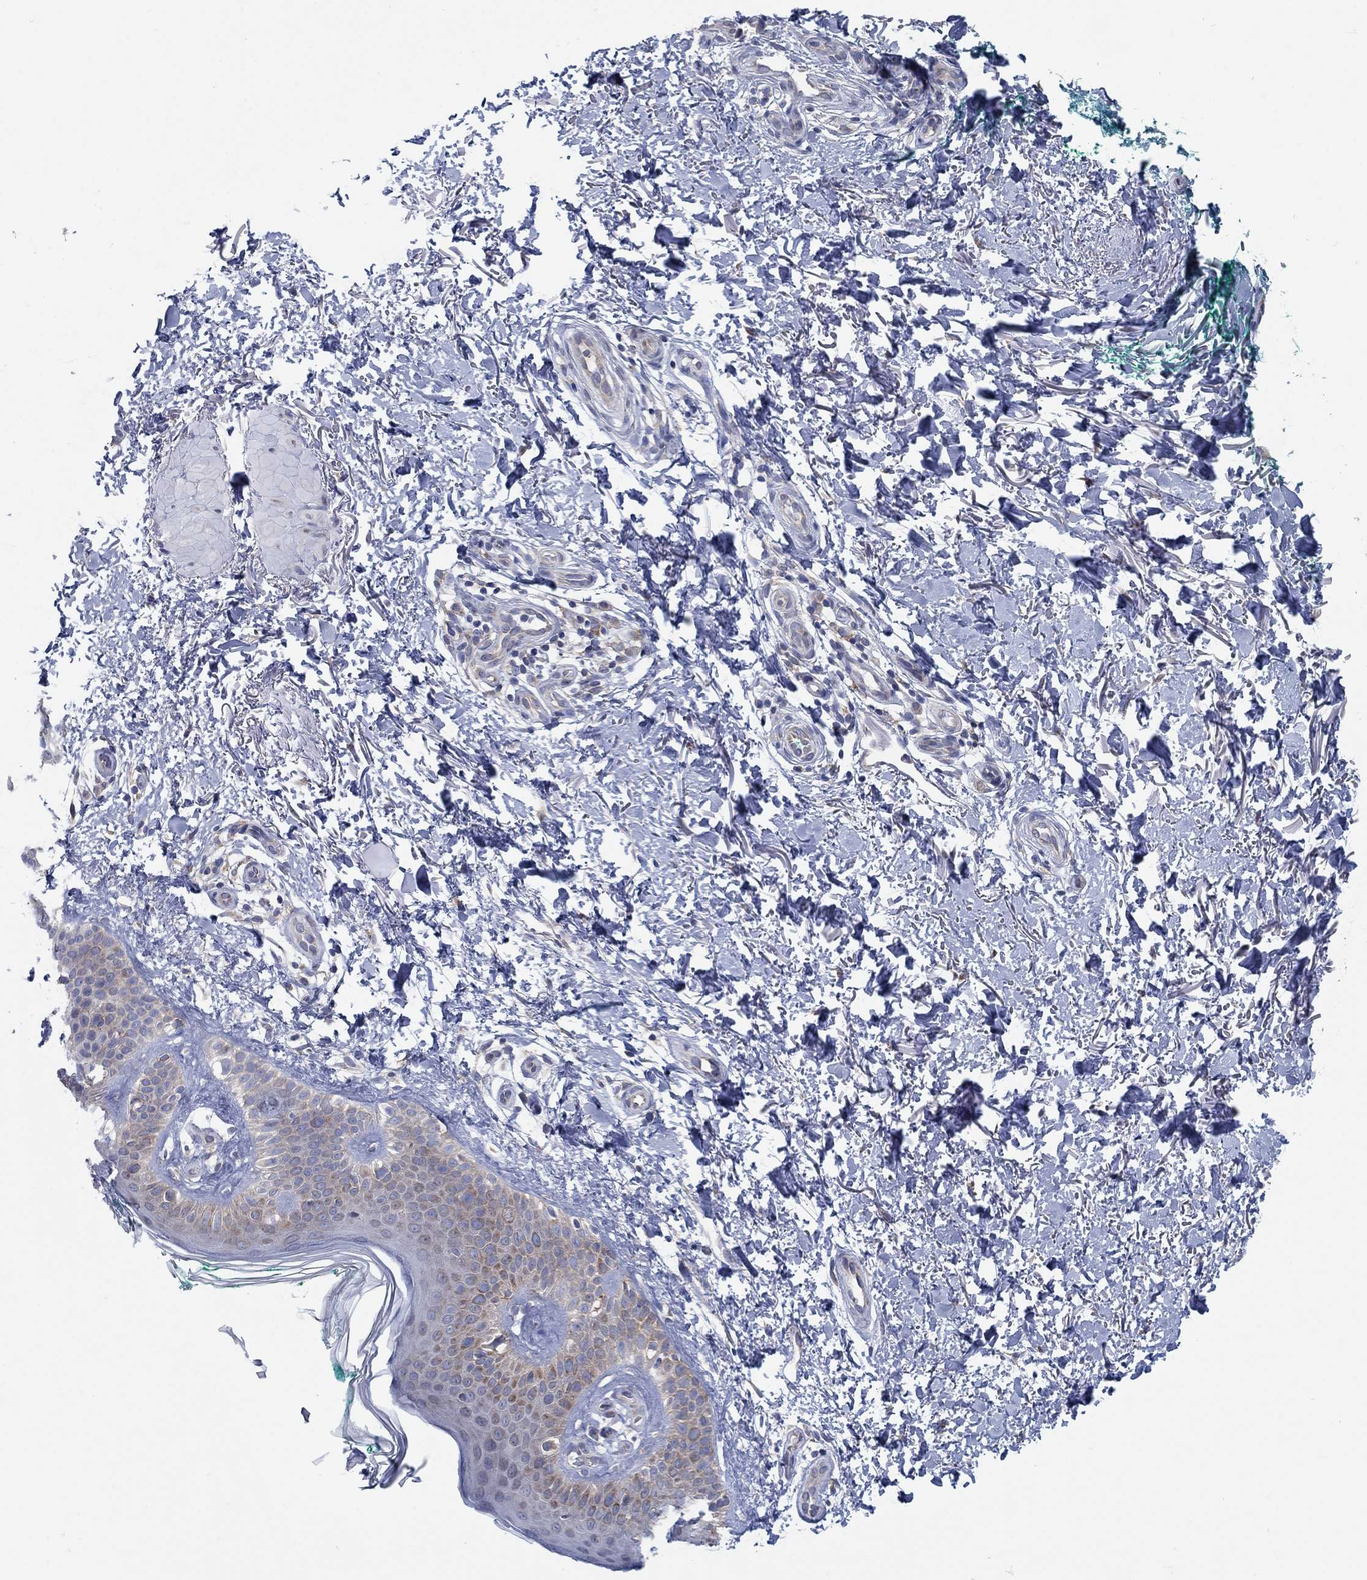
{"staining": {"intensity": "negative", "quantity": "none", "location": "none"}, "tissue": "skin", "cell_type": "Fibroblasts", "image_type": "normal", "snomed": [{"axis": "morphology", "description": "Normal tissue, NOS"}, {"axis": "morphology", "description": "Inflammation, NOS"}, {"axis": "morphology", "description": "Fibrosis, NOS"}, {"axis": "topography", "description": "Skin"}], "caption": "A high-resolution photomicrograph shows immunohistochemistry staining of normal skin, which demonstrates no significant expression in fibroblasts. (DAB immunohistochemistry (IHC), high magnification).", "gene": "TMEM59", "patient": {"sex": "male", "age": 71}}